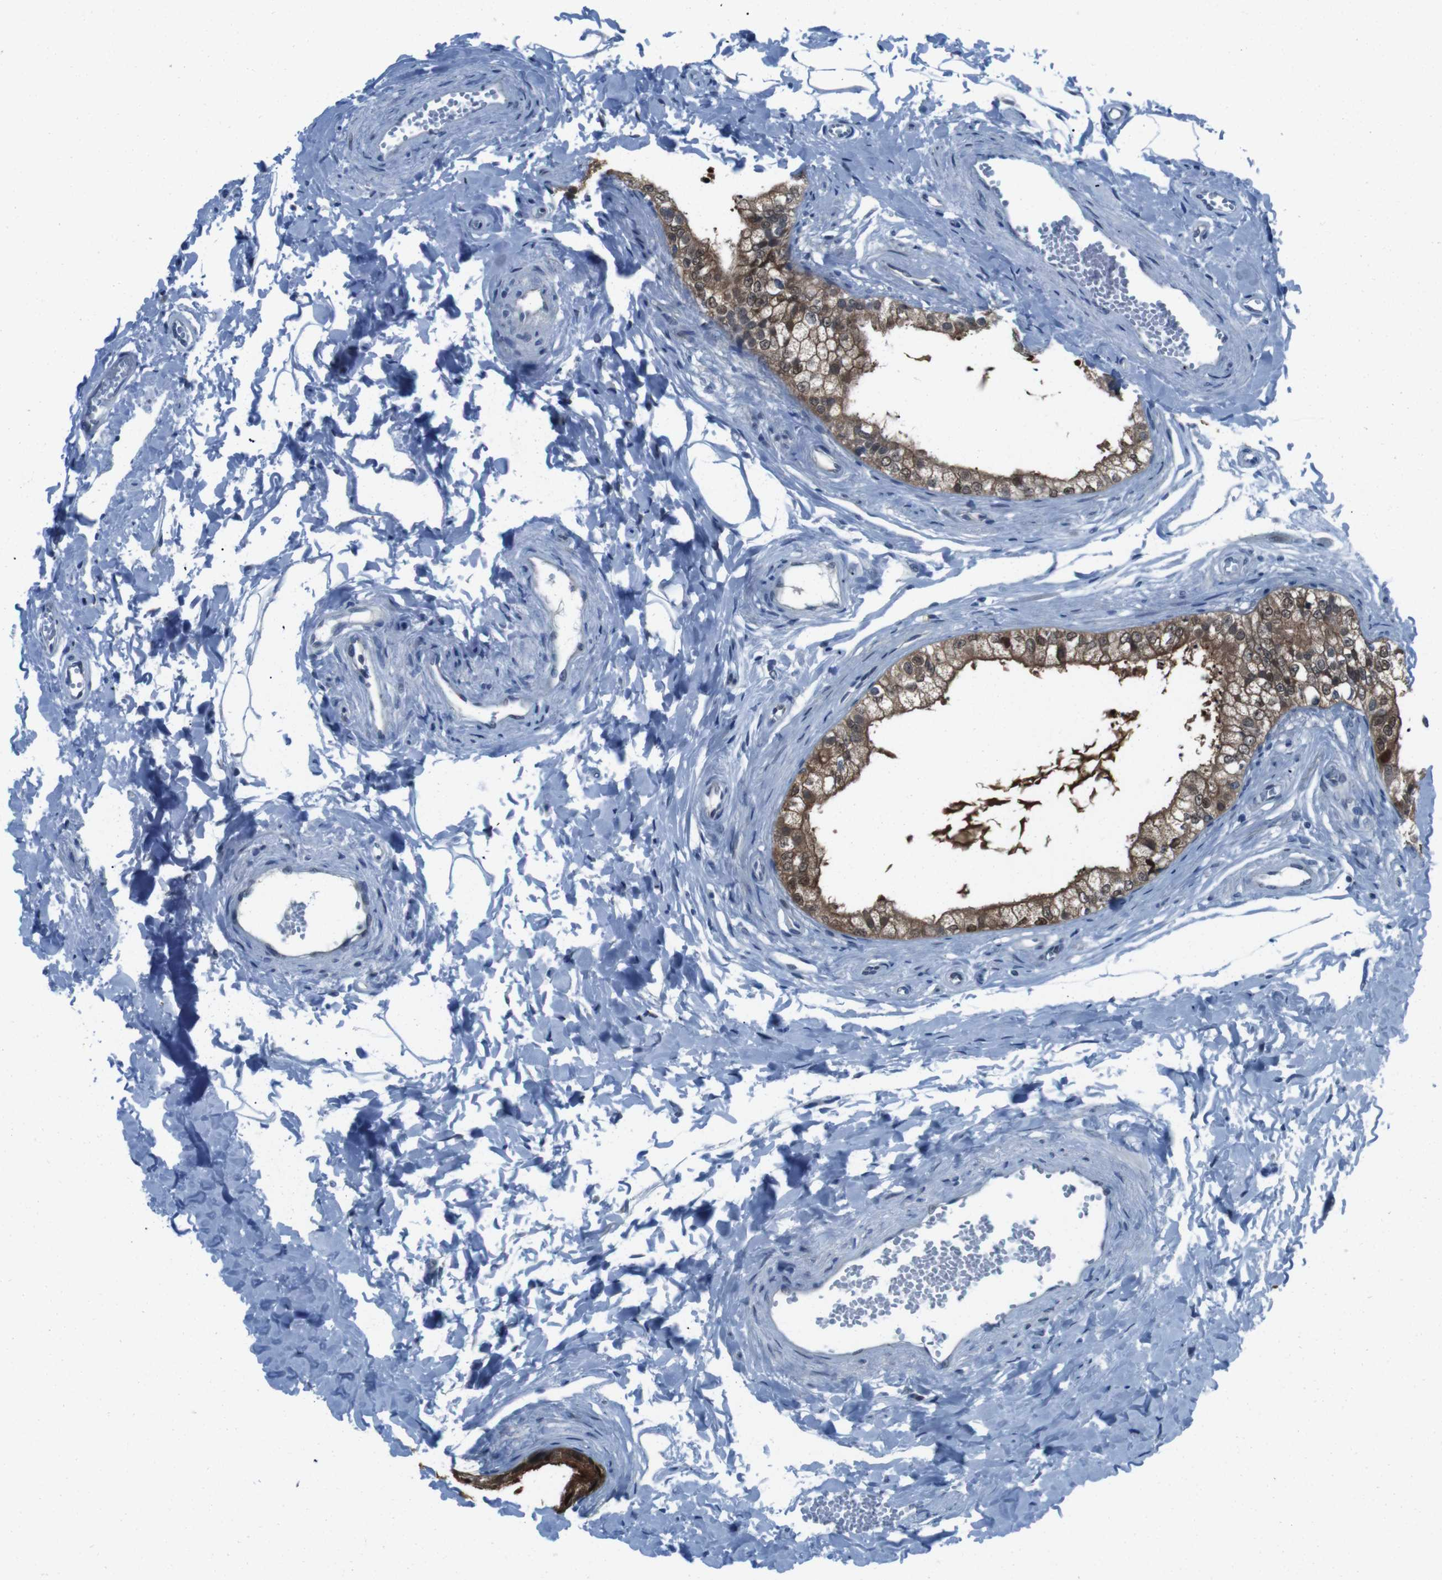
{"staining": {"intensity": "strong", "quantity": ">75%", "location": "cytoplasmic/membranous,nuclear"}, "tissue": "epididymis", "cell_type": "Glandular cells", "image_type": "normal", "snomed": [{"axis": "morphology", "description": "Normal tissue, NOS"}, {"axis": "topography", "description": "Epididymis"}], "caption": "Protein positivity by immunohistochemistry exhibits strong cytoplasmic/membranous,nuclear expression in approximately >75% of glandular cells in unremarkable epididymis. (DAB IHC with brightfield microscopy, high magnification).", "gene": "LRP5", "patient": {"sex": "male", "age": 56}}